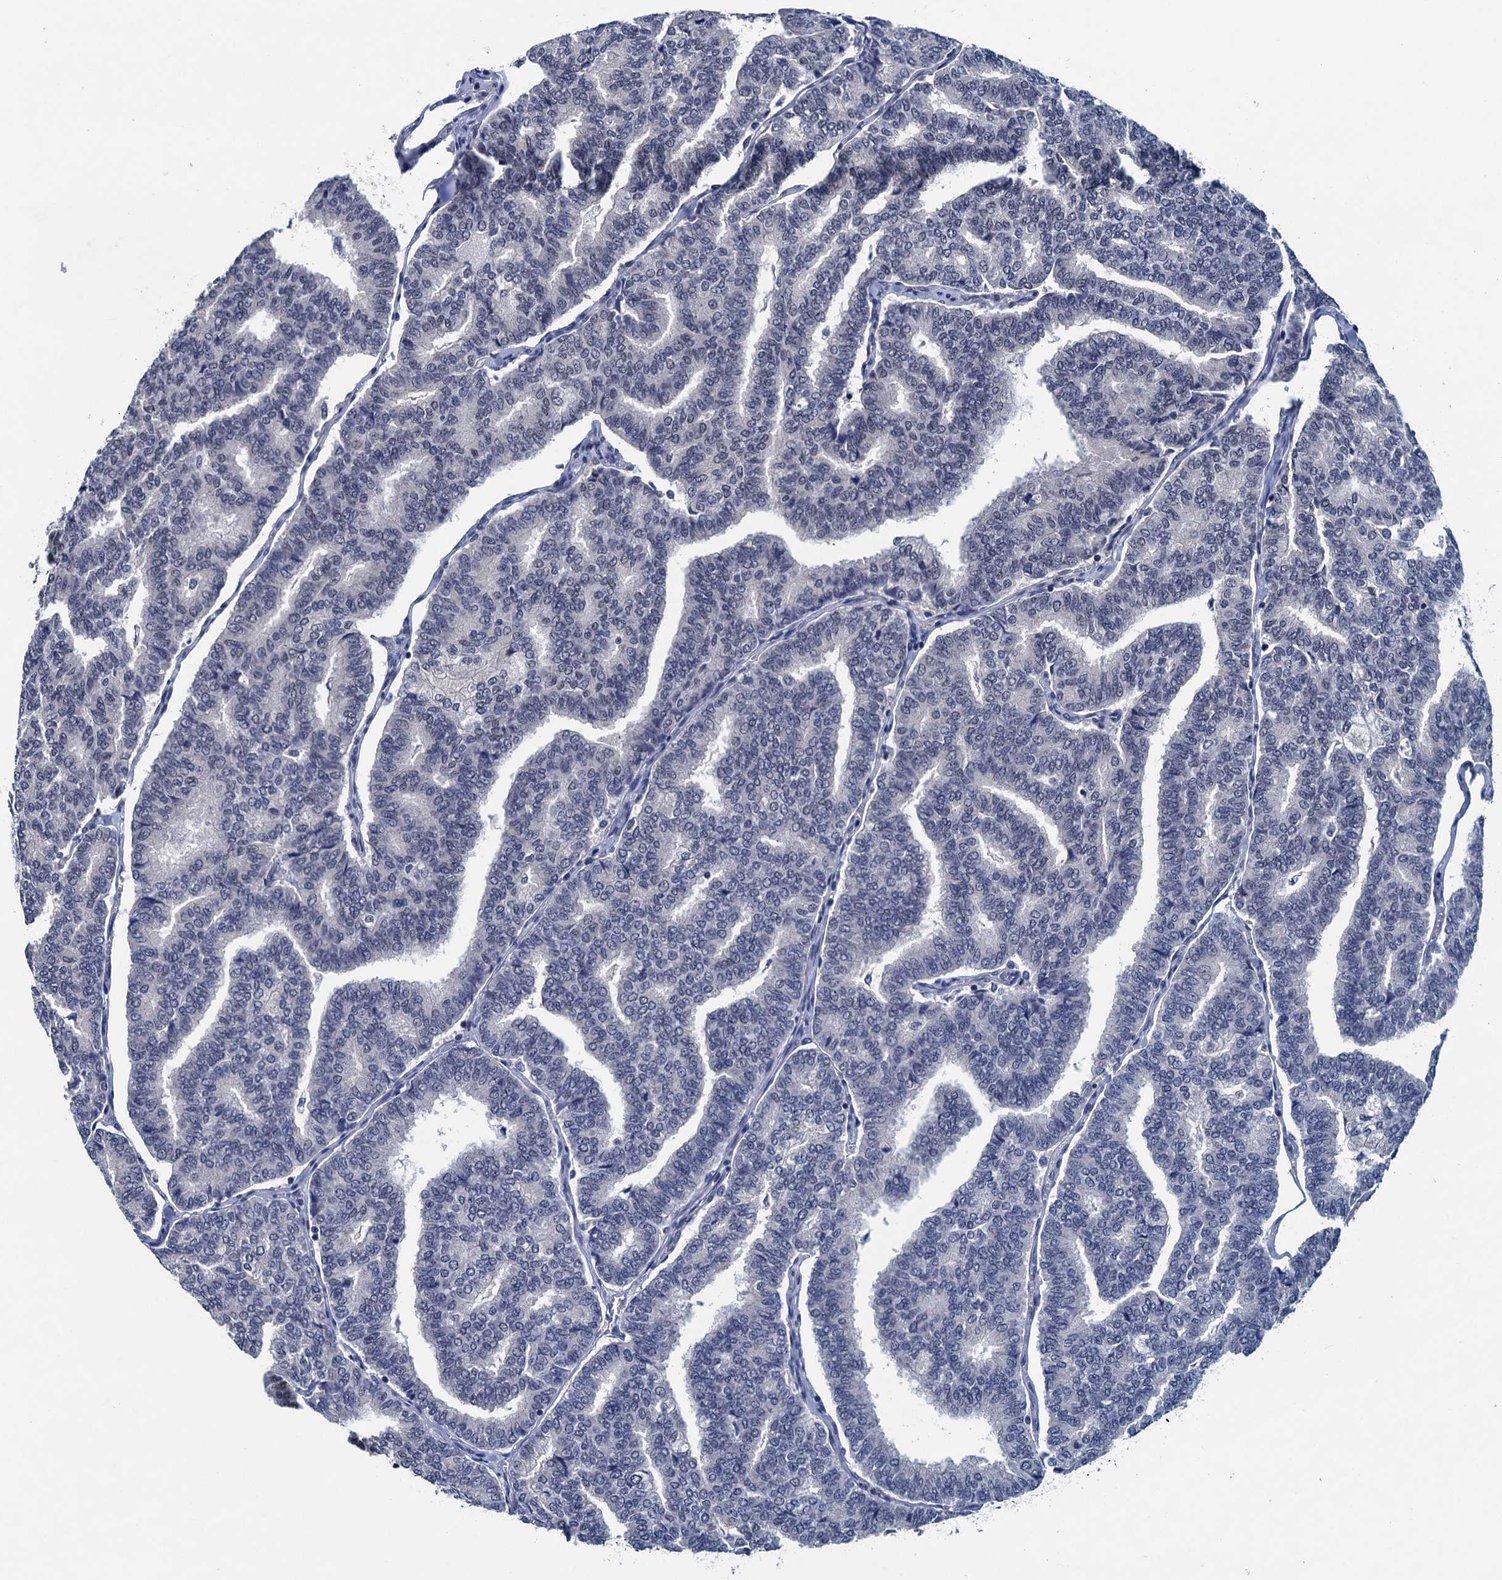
{"staining": {"intensity": "negative", "quantity": "none", "location": "none"}, "tissue": "thyroid cancer", "cell_type": "Tumor cells", "image_type": "cancer", "snomed": [{"axis": "morphology", "description": "Papillary adenocarcinoma, NOS"}, {"axis": "topography", "description": "Thyroid gland"}], "caption": "Tumor cells show no significant protein staining in thyroid cancer (papillary adenocarcinoma).", "gene": "FNBP4", "patient": {"sex": "female", "age": 35}}